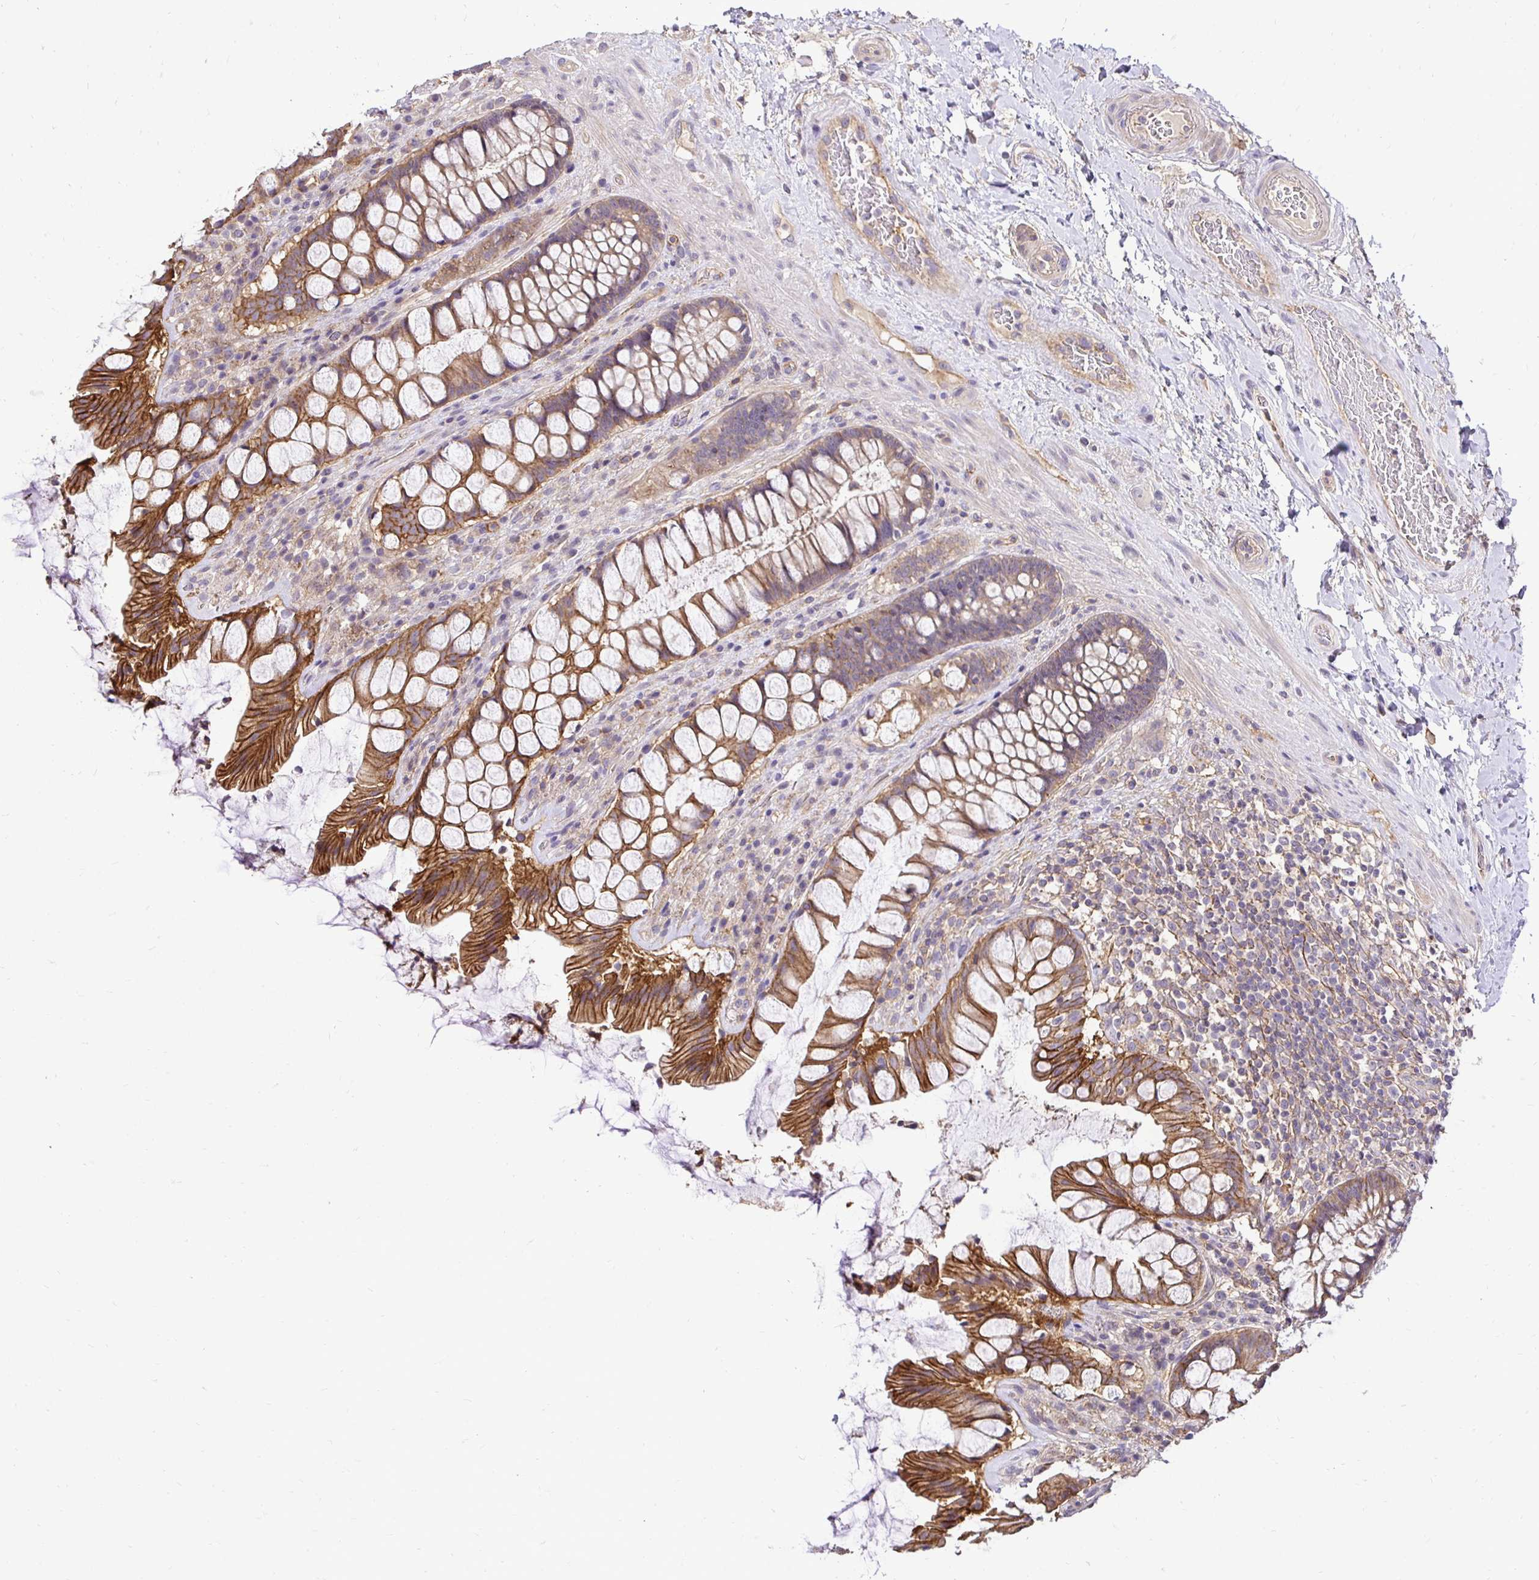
{"staining": {"intensity": "strong", "quantity": "25%-75%", "location": "cytoplasmic/membranous"}, "tissue": "rectum", "cell_type": "Glandular cells", "image_type": "normal", "snomed": [{"axis": "morphology", "description": "Normal tissue, NOS"}, {"axis": "topography", "description": "Rectum"}], "caption": "A brown stain labels strong cytoplasmic/membranous expression of a protein in glandular cells of normal rectum.", "gene": "SLC9A1", "patient": {"sex": "female", "age": 58}}